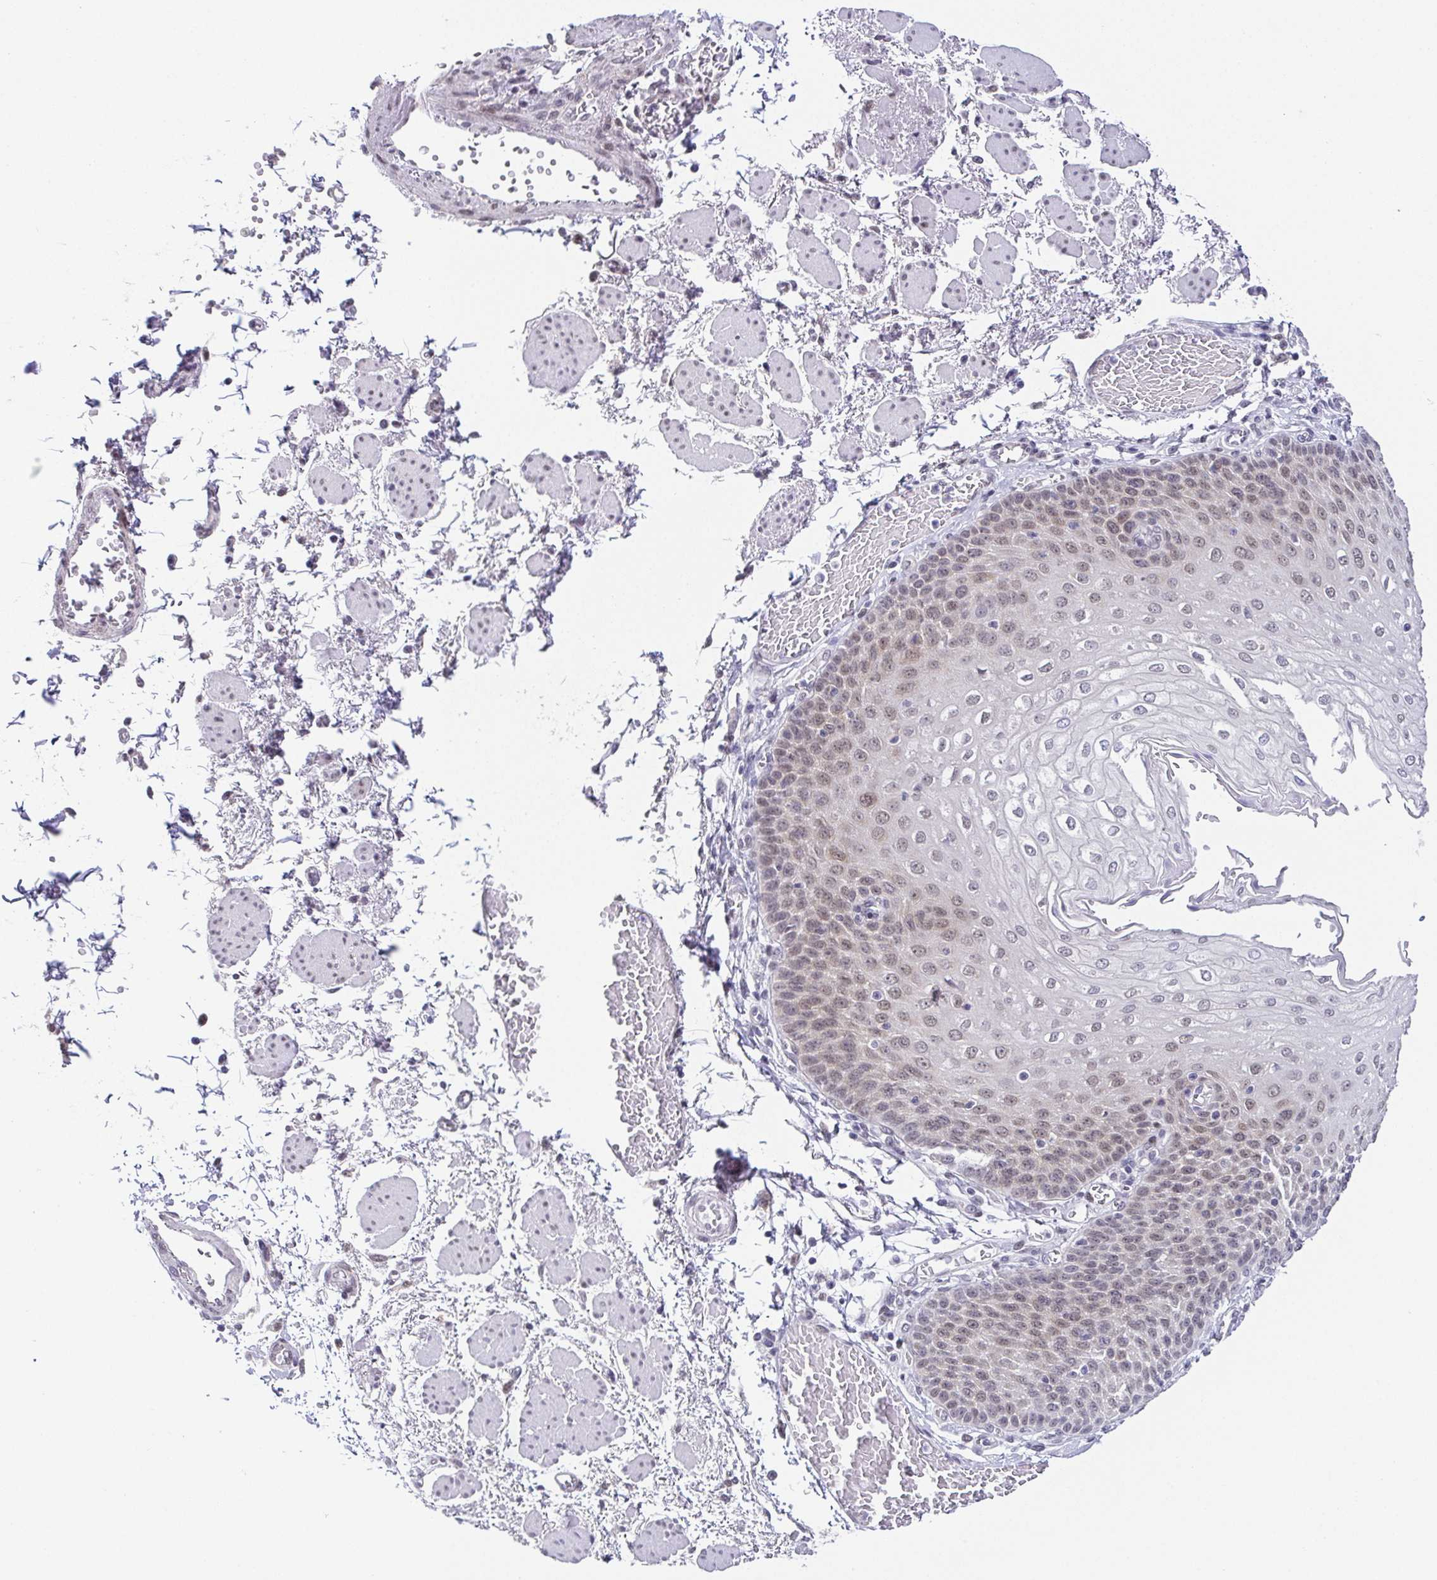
{"staining": {"intensity": "moderate", "quantity": "25%-75%", "location": "nuclear"}, "tissue": "esophagus", "cell_type": "Squamous epithelial cells", "image_type": "normal", "snomed": [{"axis": "morphology", "description": "Normal tissue, NOS"}, {"axis": "morphology", "description": "Adenocarcinoma, NOS"}, {"axis": "topography", "description": "Esophagus"}], "caption": "The photomicrograph shows immunohistochemical staining of unremarkable esophagus. There is moderate nuclear positivity is present in about 25%-75% of squamous epithelial cells. The staining was performed using DAB, with brown indicating positive protein expression. Nuclei are stained blue with hematoxylin.", "gene": "RBM3", "patient": {"sex": "male", "age": 81}}